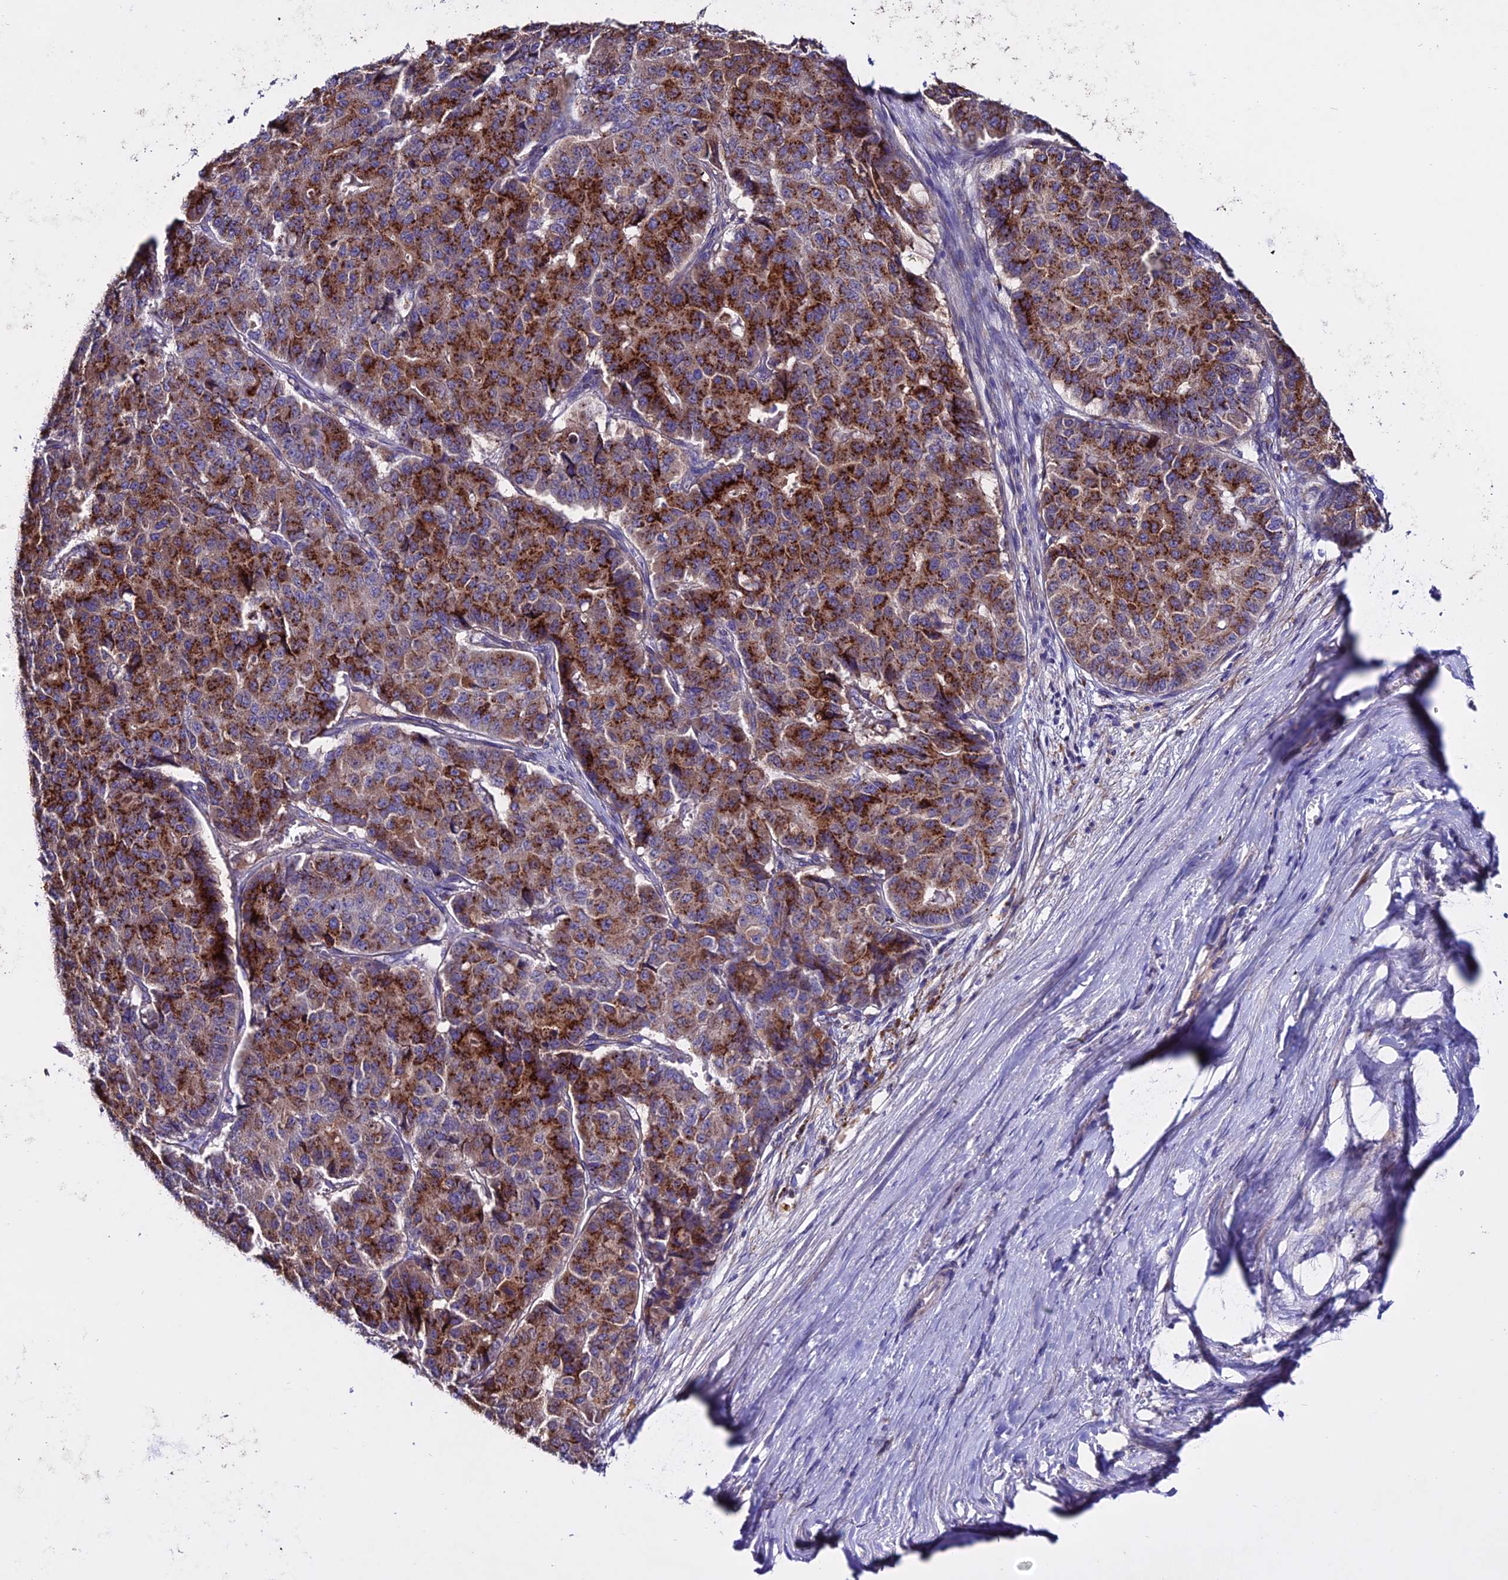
{"staining": {"intensity": "strong", "quantity": ">75%", "location": "cytoplasmic/membranous"}, "tissue": "pancreatic cancer", "cell_type": "Tumor cells", "image_type": "cancer", "snomed": [{"axis": "morphology", "description": "Adenocarcinoma, NOS"}, {"axis": "topography", "description": "Pancreas"}], "caption": "Approximately >75% of tumor cells in pancreatic cancer exhibit strong cytoplasmic/membranous protein positivity as visualized by brown immunohistochemical staining.", "gene": "OR51Q1", "patient": {"sex": "male", "age": 50}}